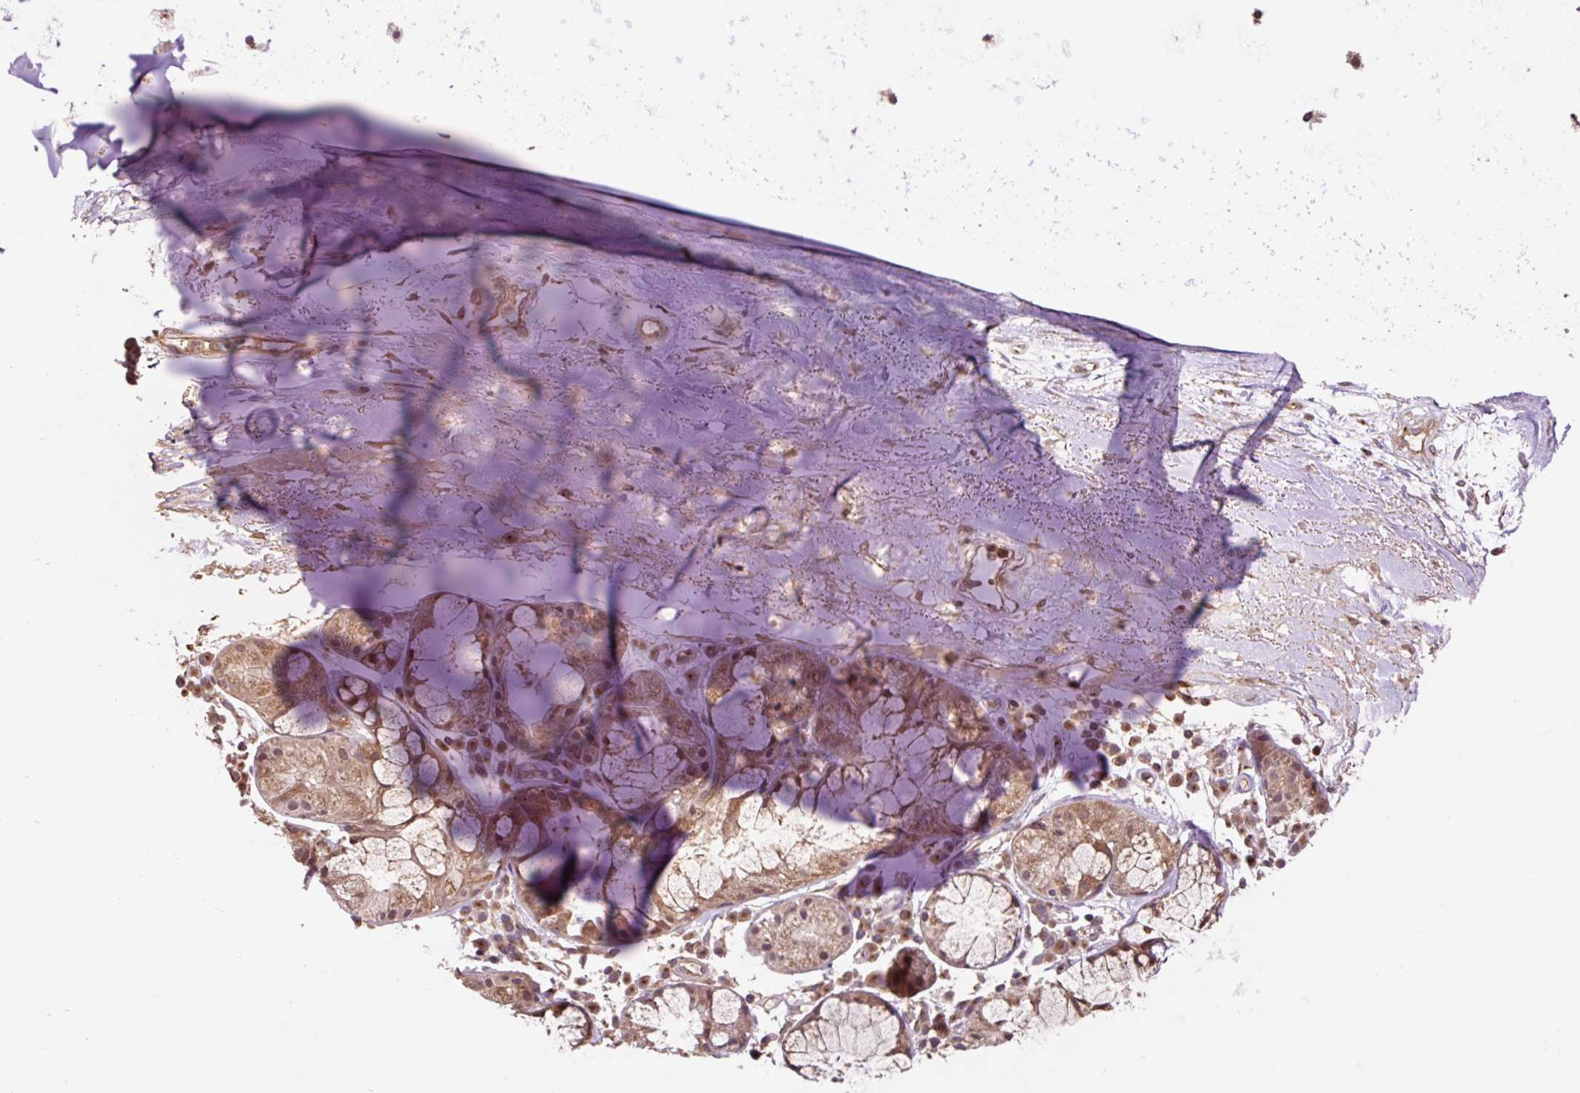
{"staining": {"intensity": "moderate", "quantity": "25%-75%", "location": "cytoplasmic/membranous"}, "tissue": "adipose tissue", "cell_type": "Adipocytes", "image_type": "normal", "snomed": [{"axis": "morphology", "description": "Normal tissue, NOS"}, {"axis": "topography", "description": "Cartilage tissue"}, {"axis": "topography", "description": "Nasopharynx"}, {"axis": "topography", "description": "Thyroid gland"}], "caption": "Adipocytes exhibit medium levels of moderate cytoplasmic/membranous expression in about 25%-75% of cells in normal adipose tissue. (DAB IHC, brown staining for protein, blue staining for nuclei).", "gene": "MMS19", "patient": {"sex": "male", "age": 63}}